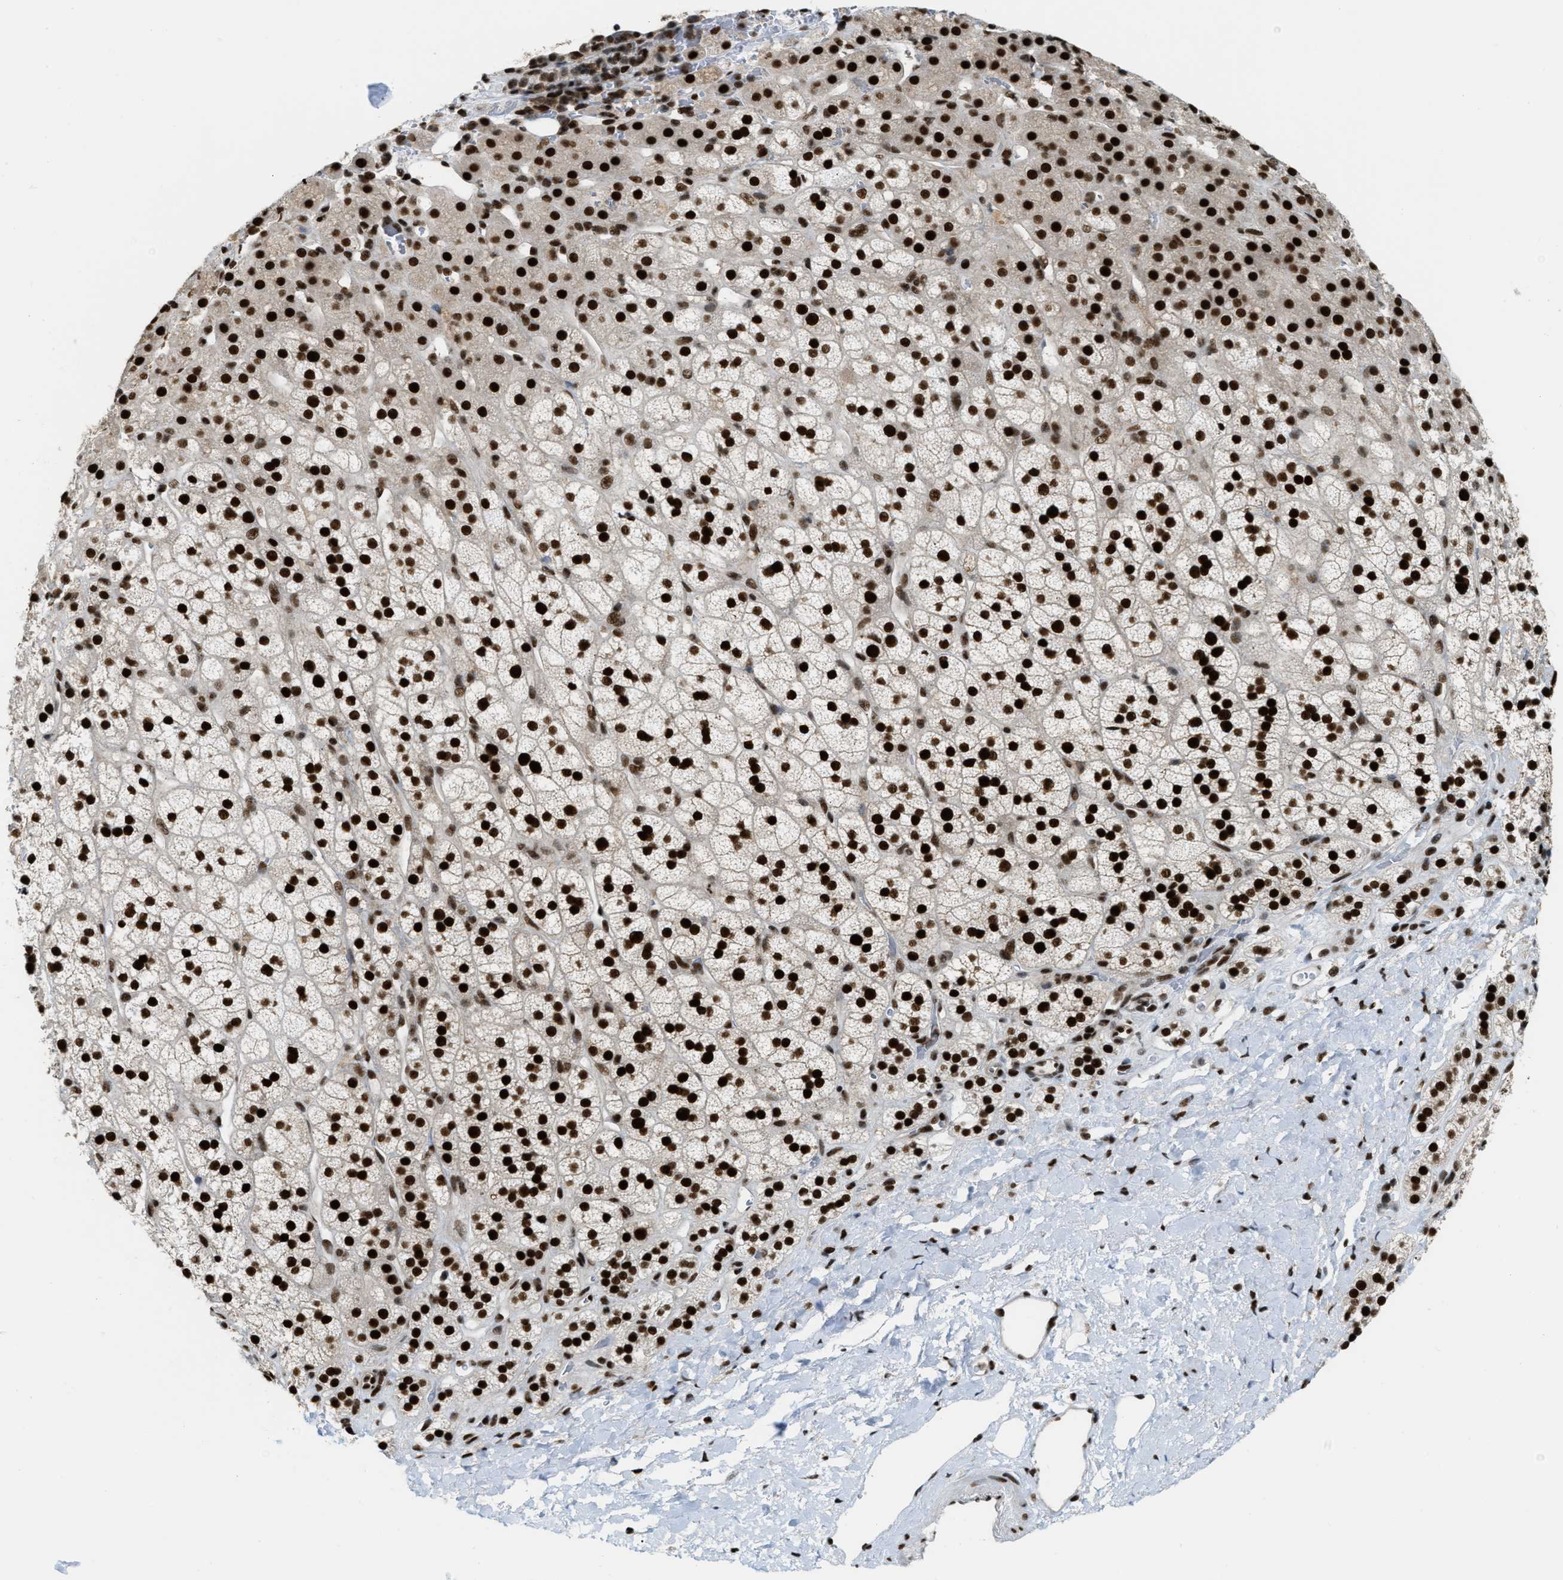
{"staining": {"intensity": "strong", "quantity": ">75%", "location": "nuclear"}, "tissue": "adrenal gland", "cell_type": "Glandular cells", "image_type": "normal", "snomed": [{"axis": "morphology", "description": "Normal tissue, NOS"}, {"axis": "topography", "description": "Adrenal gland"}], "caption": "Immunohistochemistry (IHC) staining of benign adrenal gland, which exhibits high levels of strong nuclear positivity in about >75% of glandular cells indicating strong nuclear protein staining. The staining was performed using DAB (3,3'-diaminobenzidine) (brown) for protein detection and nuclei were counterstained in hematoxylin (blue).", "gene": "NUMA1", "patient": {"sex": "male", "age": 56}}